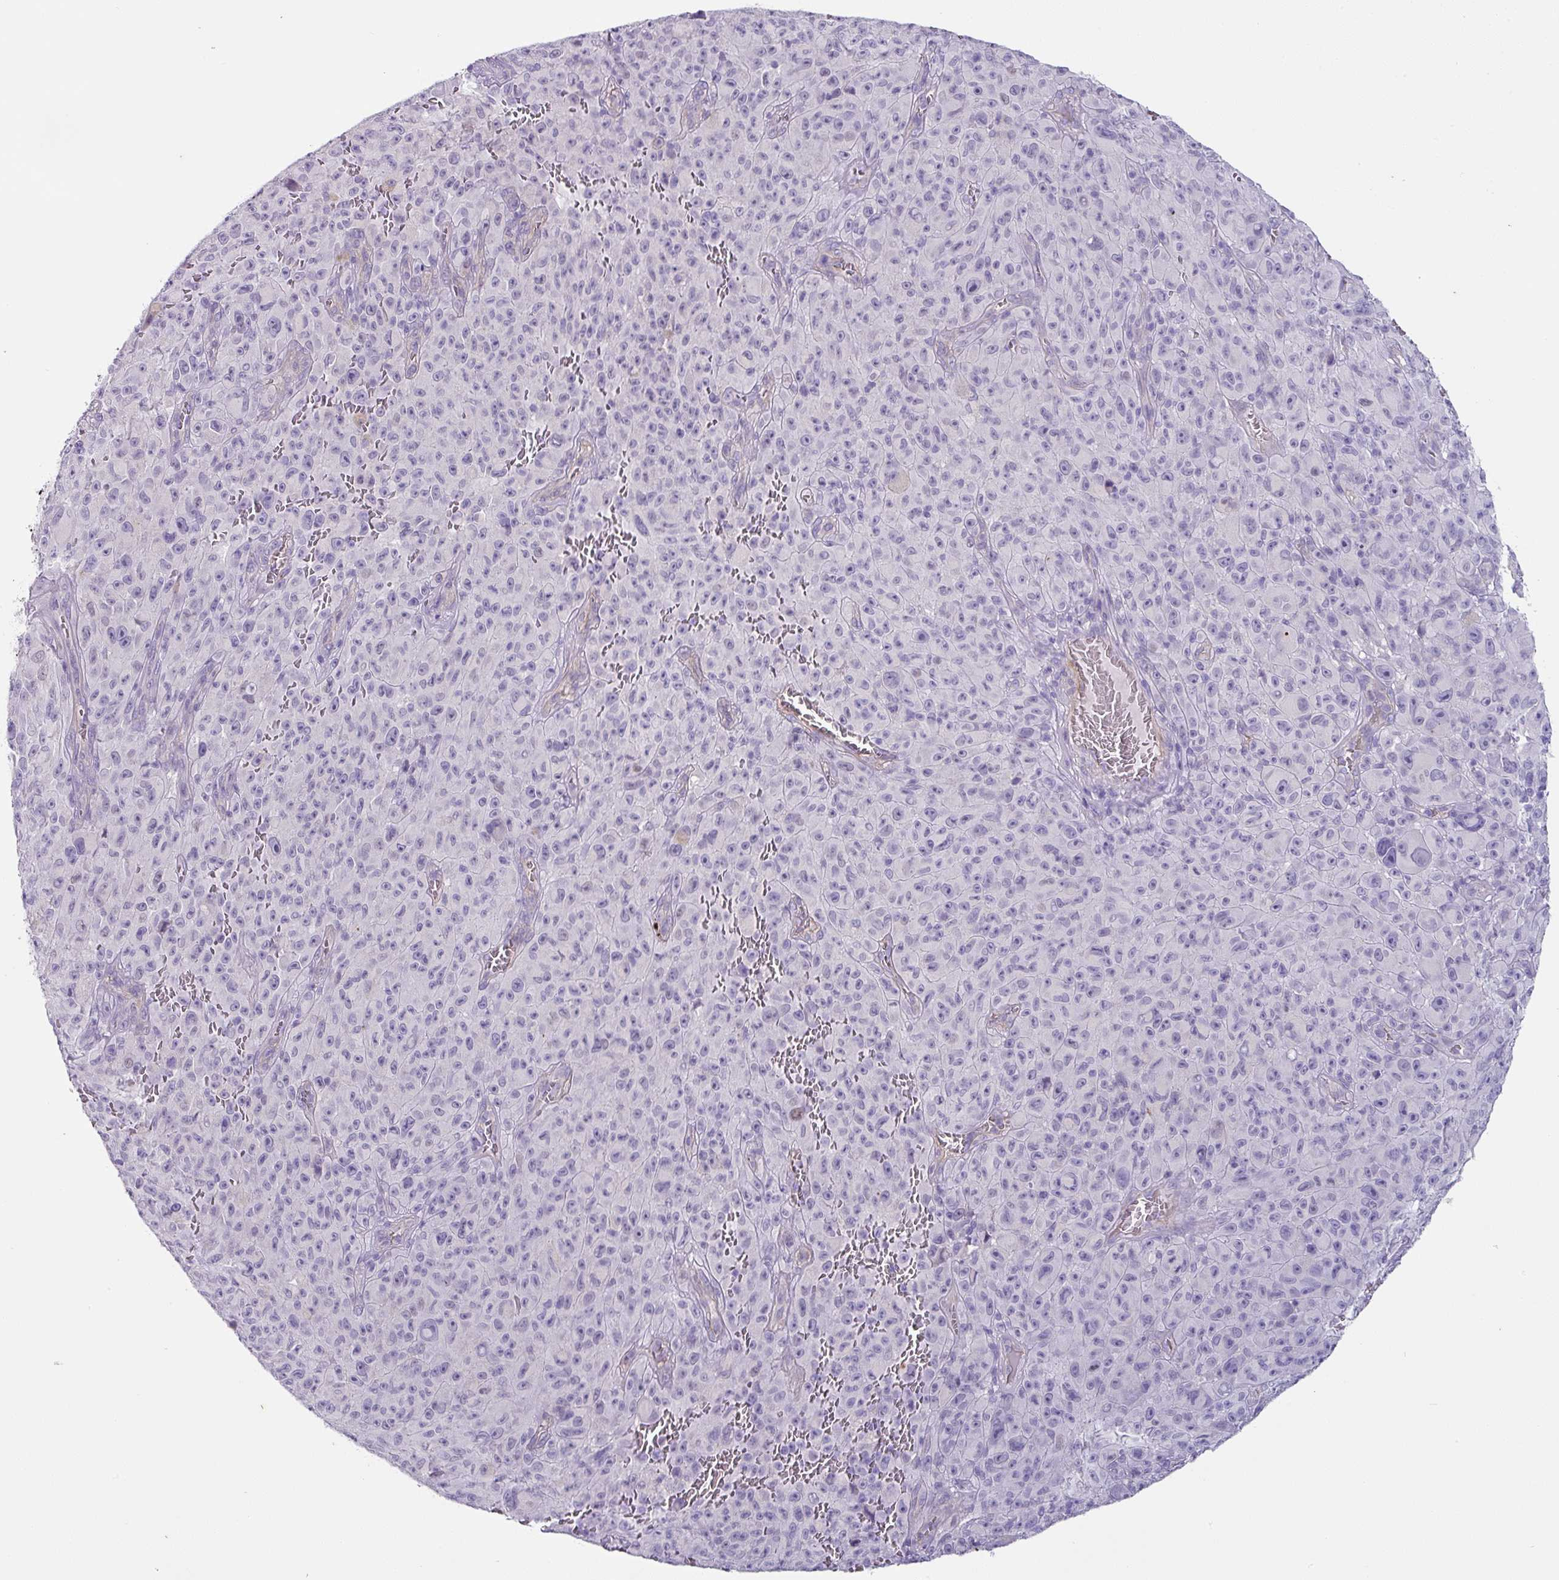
{"staining": {"intensity": "negative", "quantity": "none", "location": "none"}, "tissue": "melanoma", "cell_type": "Tumor cells", "image_type": "cancer", "snomed": [{"axis": "morphology", "description": "Malignant melanoma, NOS"}, {"axis": "topography", "description": "Skin"}], "caption": "High power microscopy image of an immunohistochemistry photomicrograph of melanoma, revealing no significant positivity in tumor cells. (Stains: DAB (3,3'-diaminobenzidine) immunohistochemistry (IHC) with hematoxylin counter stain, Microscopy: brightfield microscopy at high magnification).", "gene": "OR52N1", "patient": {"sex": "female", "age": 82}}